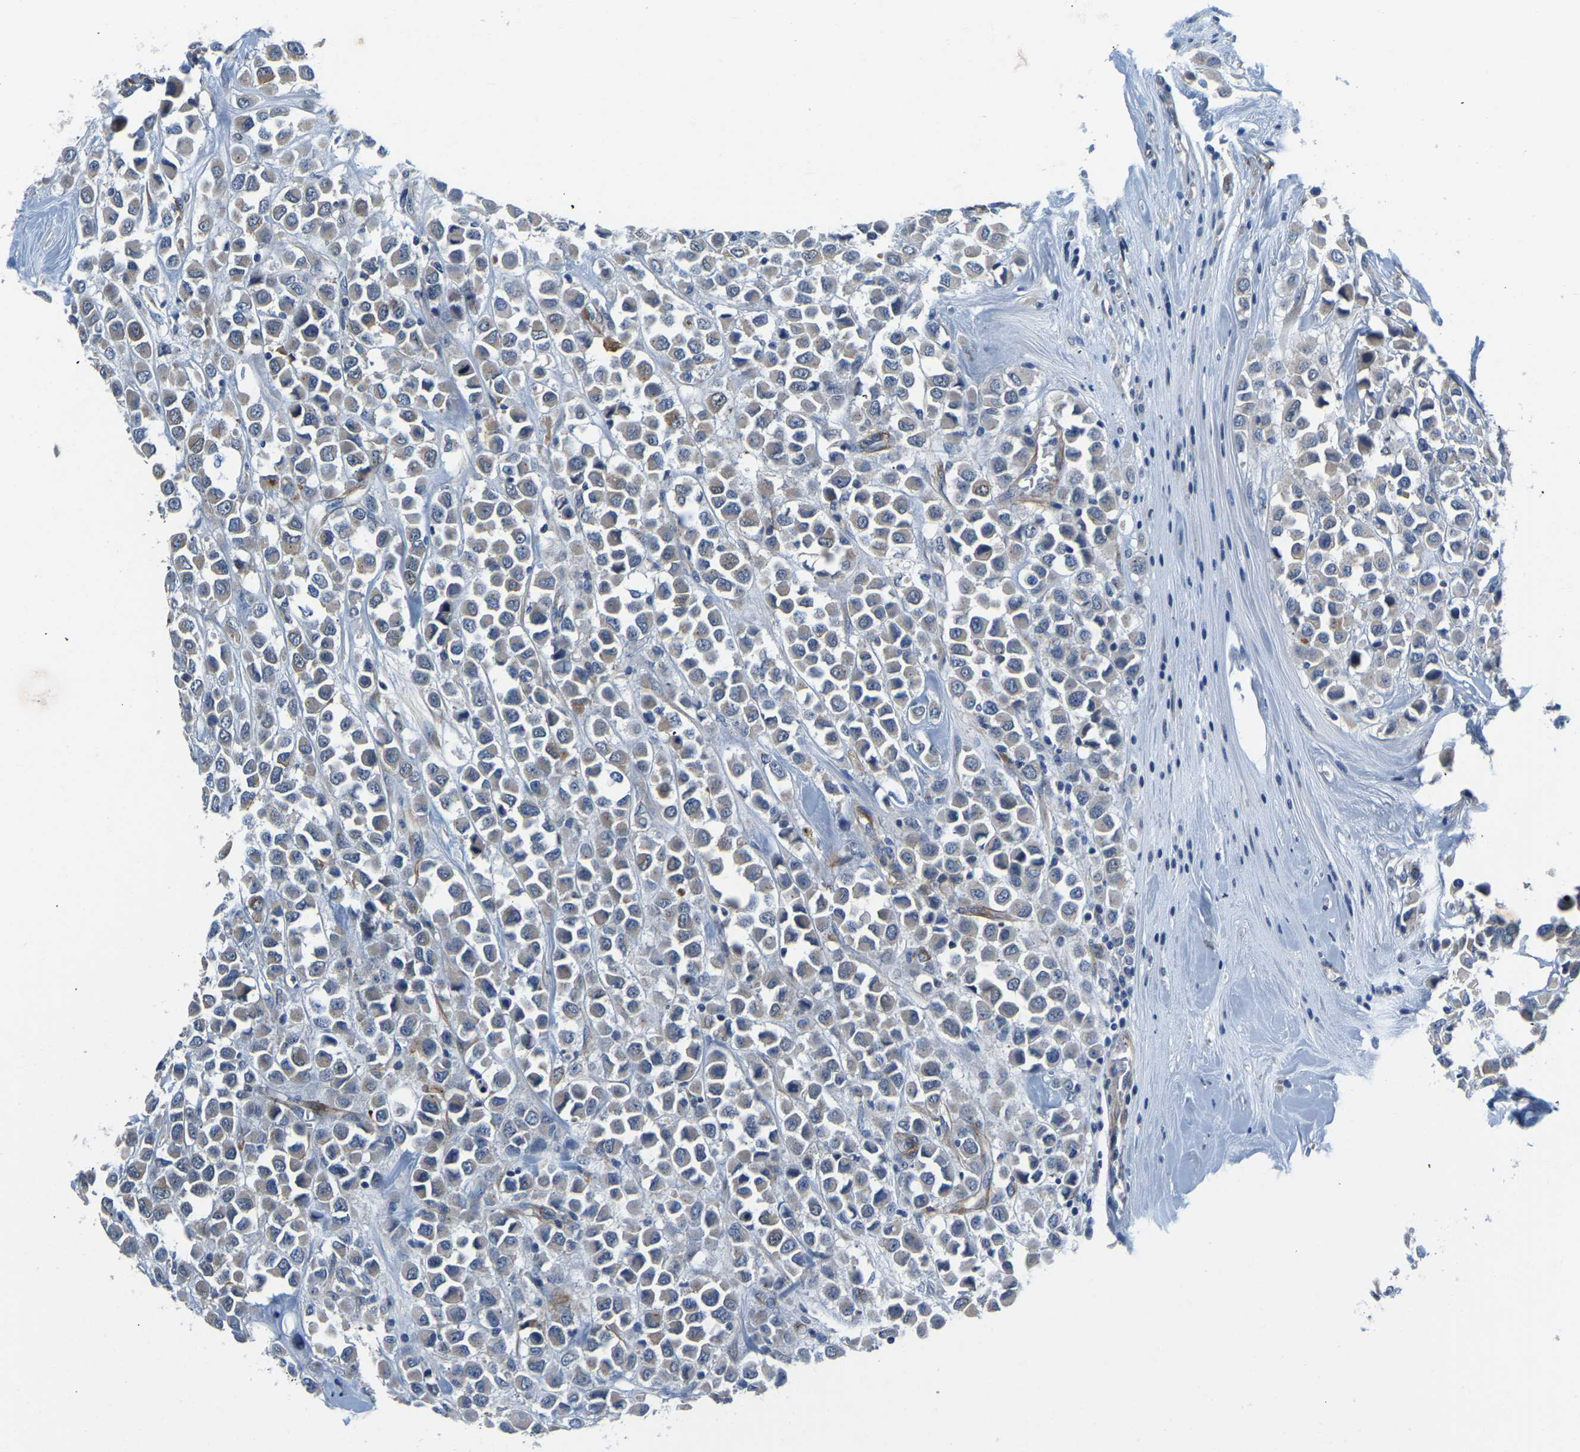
{"staining": {"intensity": "weak", "quantity": "25%-75%", "location": "cytoplasmic/membranous"}, "tissue": "breast cancer", "cell_type": "Tumor cells", "image_type": "cancer", "snomed": [{"axis": "morphology", "description": "Duct carcinoma"}, {"axis": "topography", "description": "Breast"}], "caption": "Immunohistochemistry of human breast cancer (intraductal carcinoma) displays low levels of weak cytoplasmic/membranous positivity in about 25%-75% of tumor cells.", "gene": "LIAS", "patient": {"sex": "female", "age": 61}}